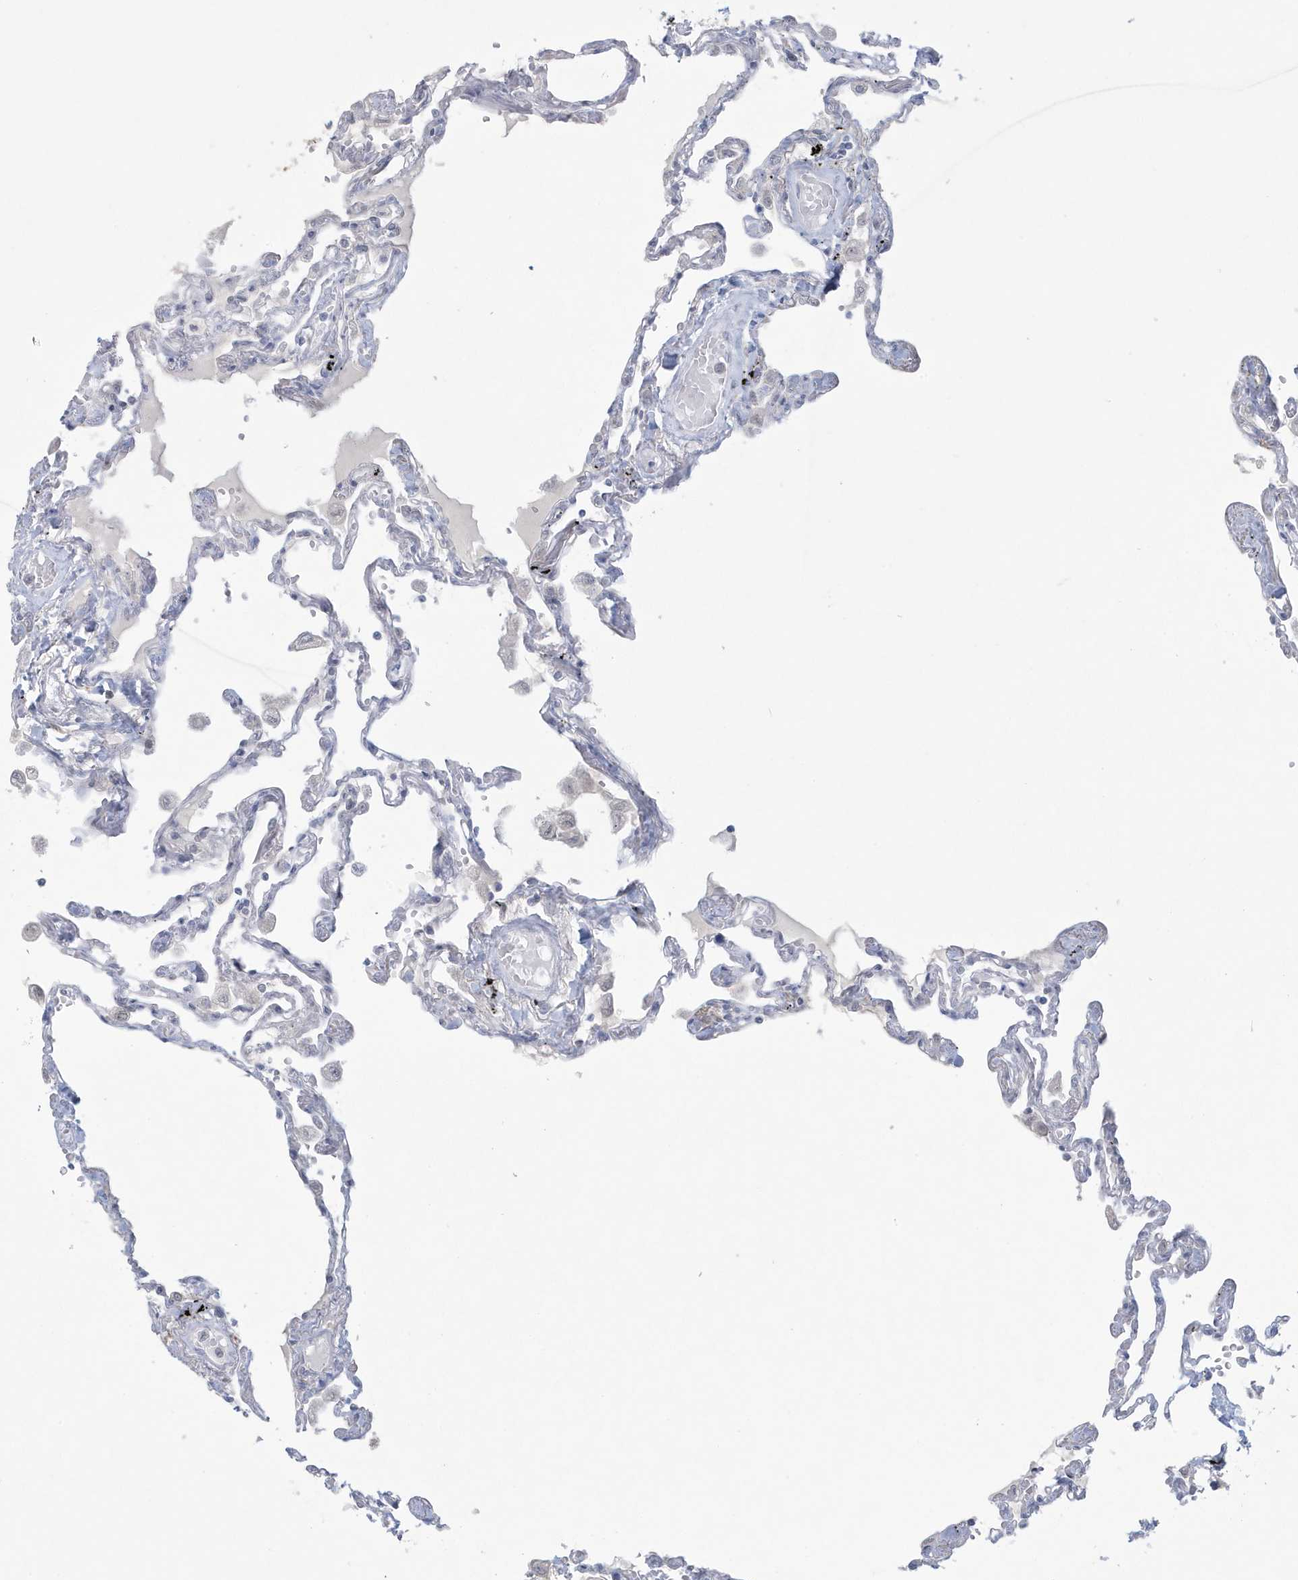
{"staining": {"intensity": "negative", "quantity": "none", "location": "none"}, "tissue": "lung", "cell_type": "Alveolar cells", "image_type": "normal", "snomed": [{"axis": "morphology", "description": "Normal tissue, NOS"}, {"axis": "topography", "description": "Lung"}], "caption": "Protein analysis of unremarkable lung exhibits no significant positivity in alveolar cells.", "gene": "HERC6", "patient": {"sex": "female", "age": 67}}